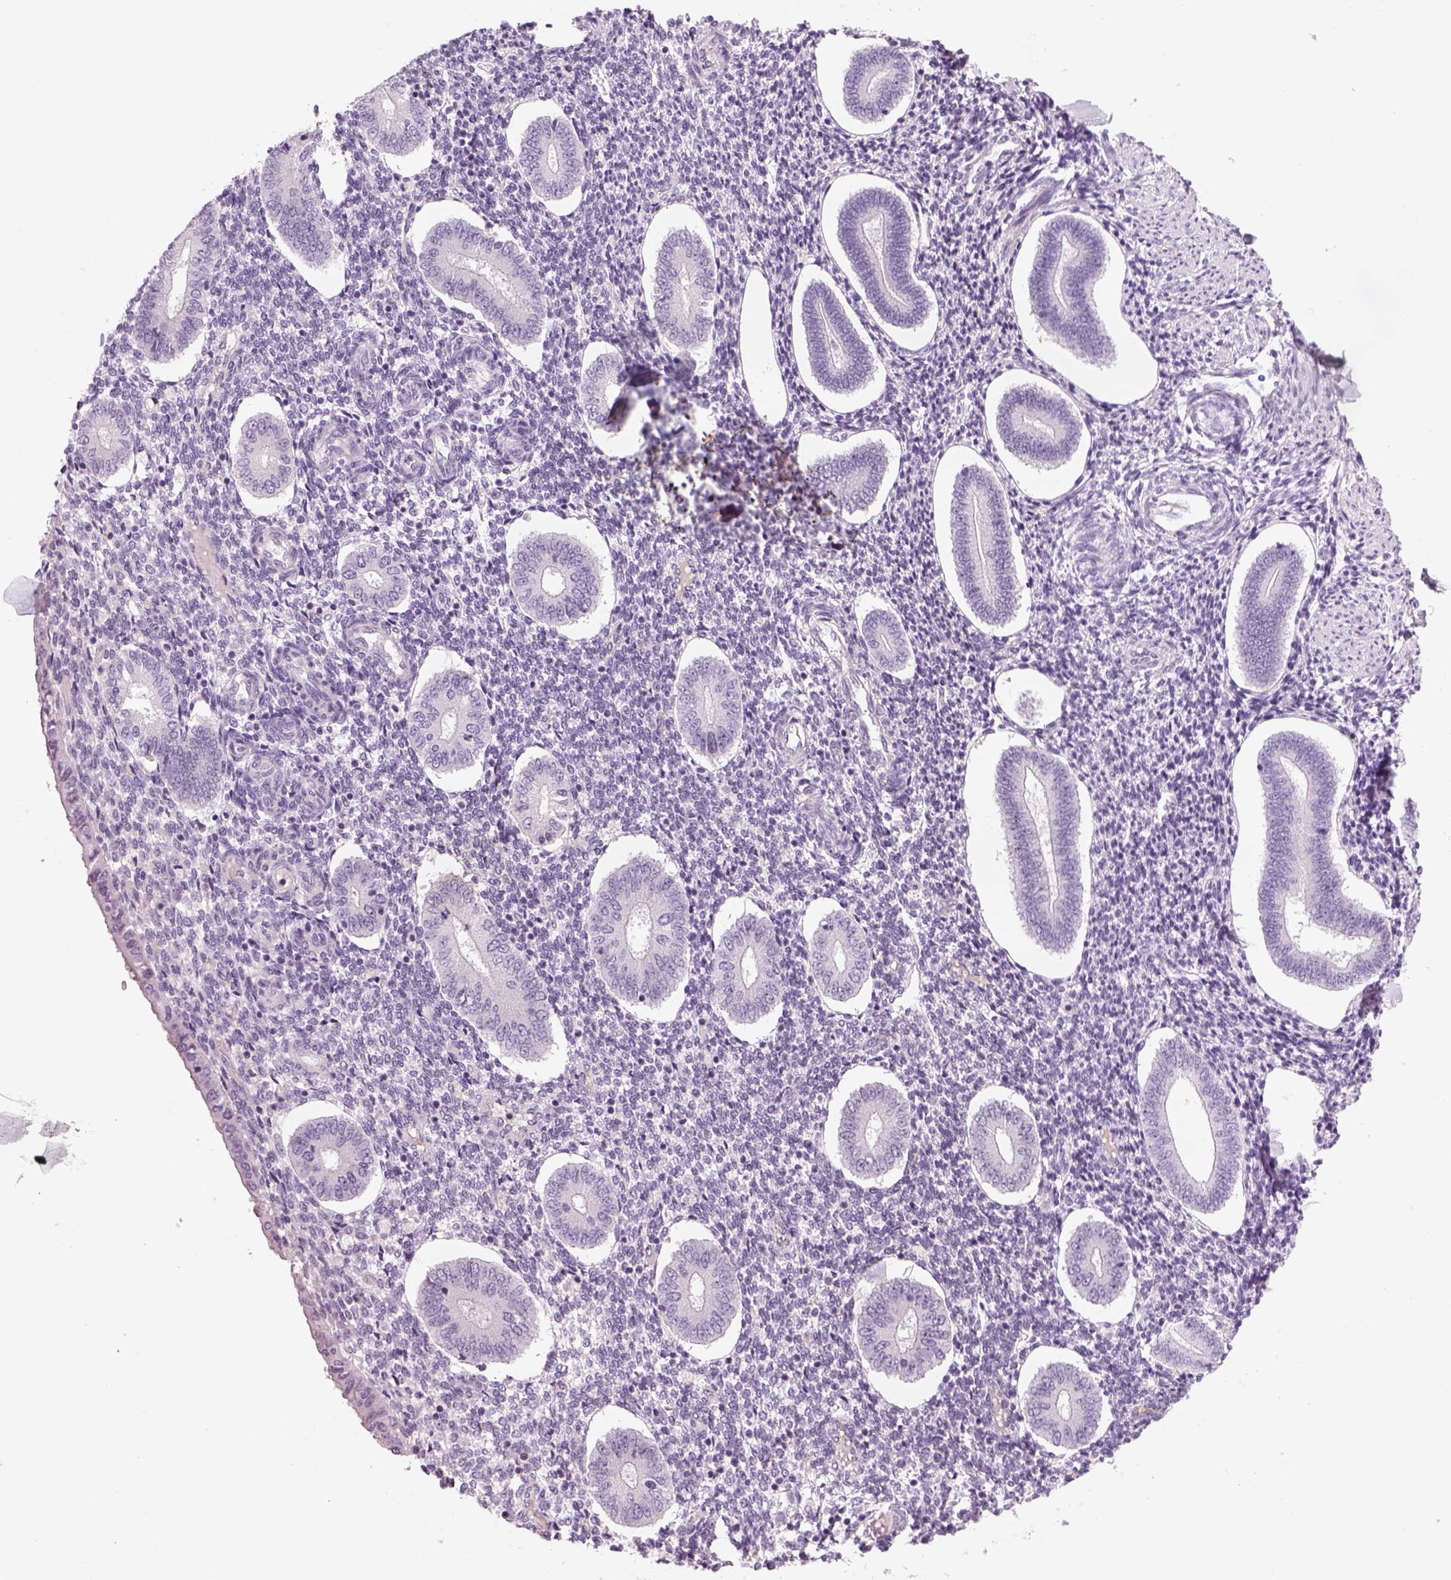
{"staining": {"intensity": "negative", "quantity": "none", "location": "none"}, "tissue": "endometrium", "cell_type": "Cells in endometrial stroma", "image_type": "normal", "snomed": [{"axis": "morphology", "description": "Normal tissue, NOS"}, {"axis": "topography", "description": "Endometrium"}], "caption": "Benign endometrium was stained to show a protein in brown. There is no significant staining in cells in endometrial stroma. (DAB IHC visualized using brightfield microscopy, high magnification).", "gene": "GAS2L2", "patient": {"sex": "female", "age": 40}}